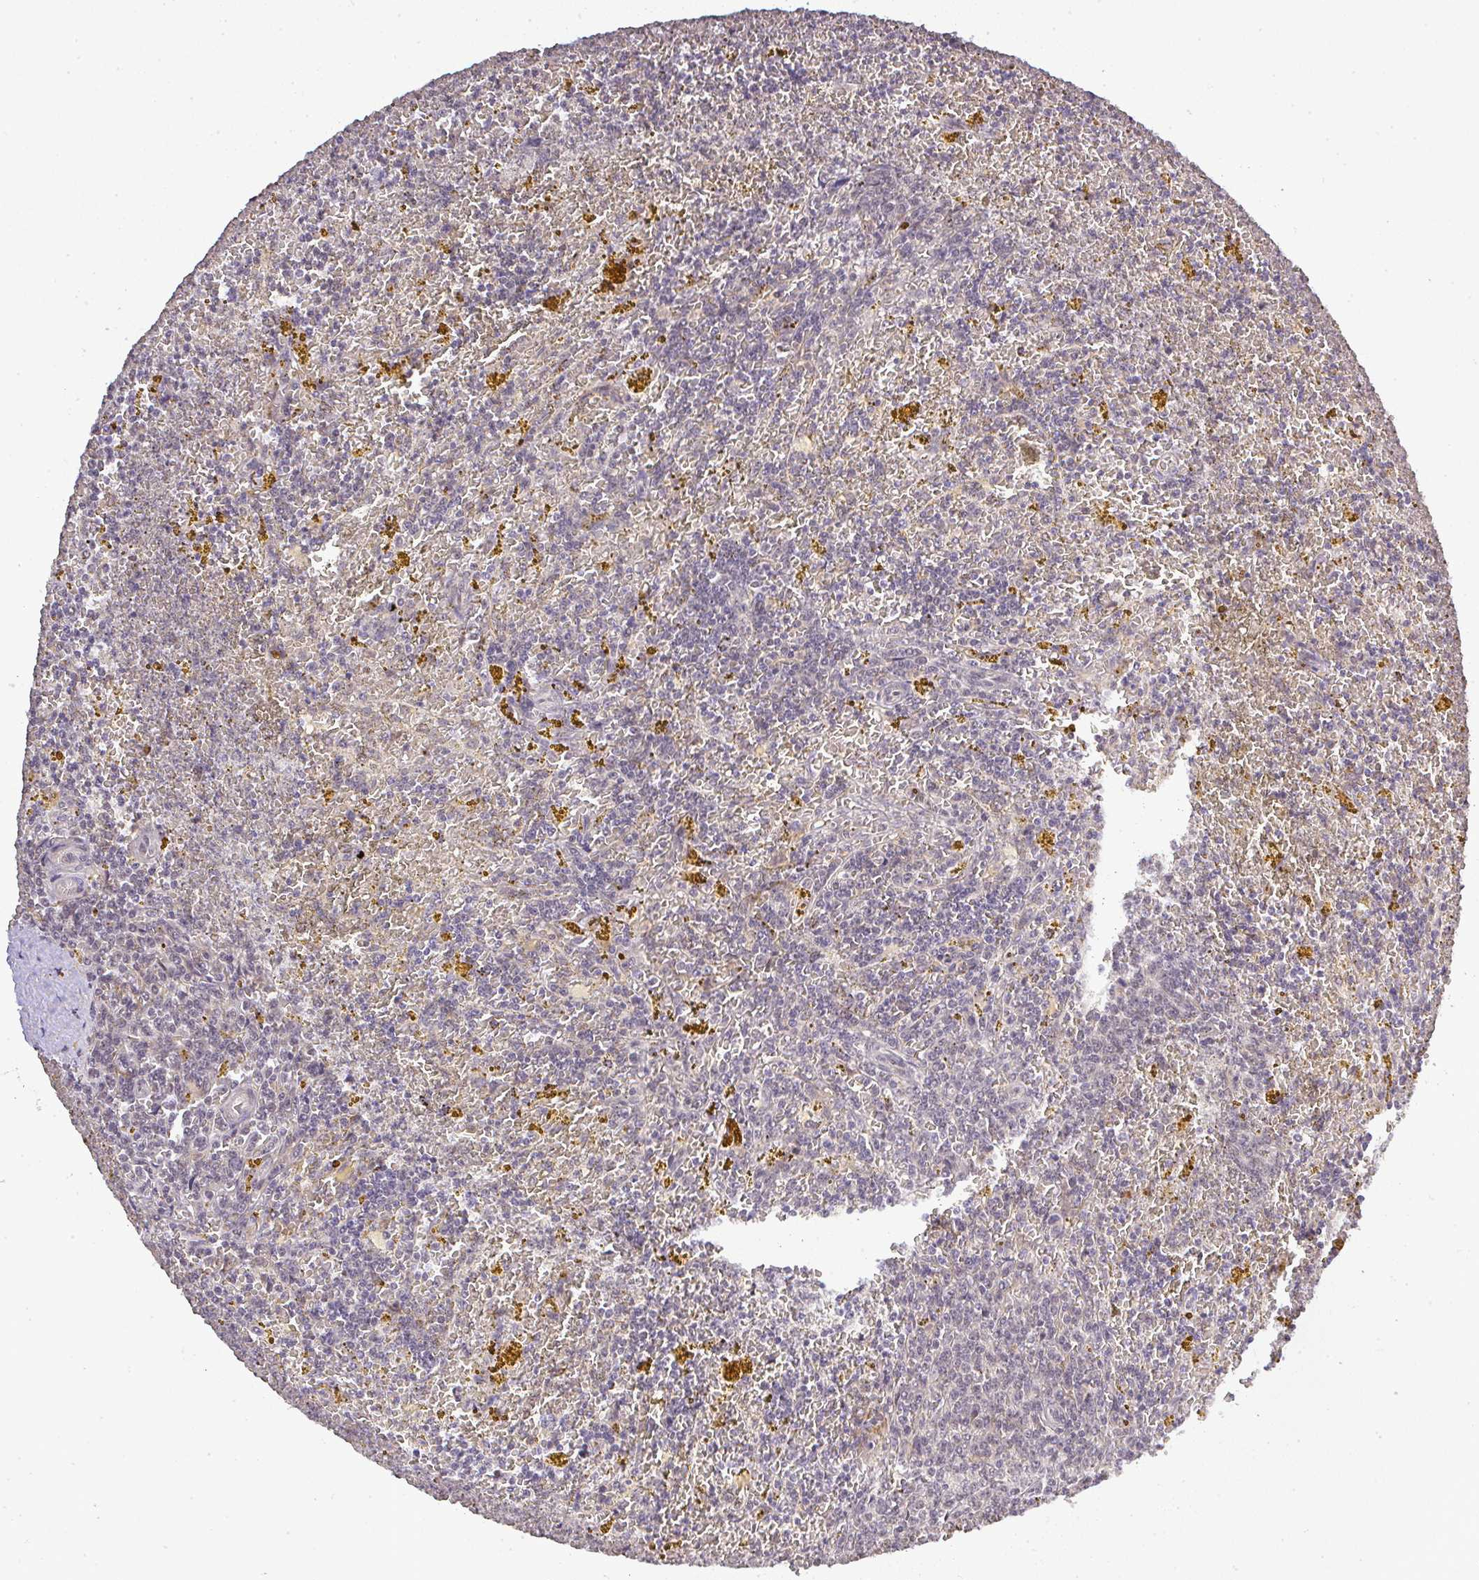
{"staining": {"intensity": "negative", "quantity": "none", "location": "none"}, "tissue": "lymphoma", "cell_type": "Tumor cells", "image_type": "cancer", "snomed": [{"axis": "morphology", "description": "Malignant lymphoma, non-Hodgkin's type, Low grade"}, {"axis": "topography", "description": "Spleen"}, {"axis": "topography", "description": "Lymph node"}], "caption": "This micrograph is of malignant lymphoma, non-Hodgkin's type (low-grade) stained with immunohistochemistry (IHC) to label a protein in brown with the nuclei are counter-stained blue. There is no positivity in tumor cells.", "gene": "FAM153A", "patient": {"sex": "female", "age": 66}}